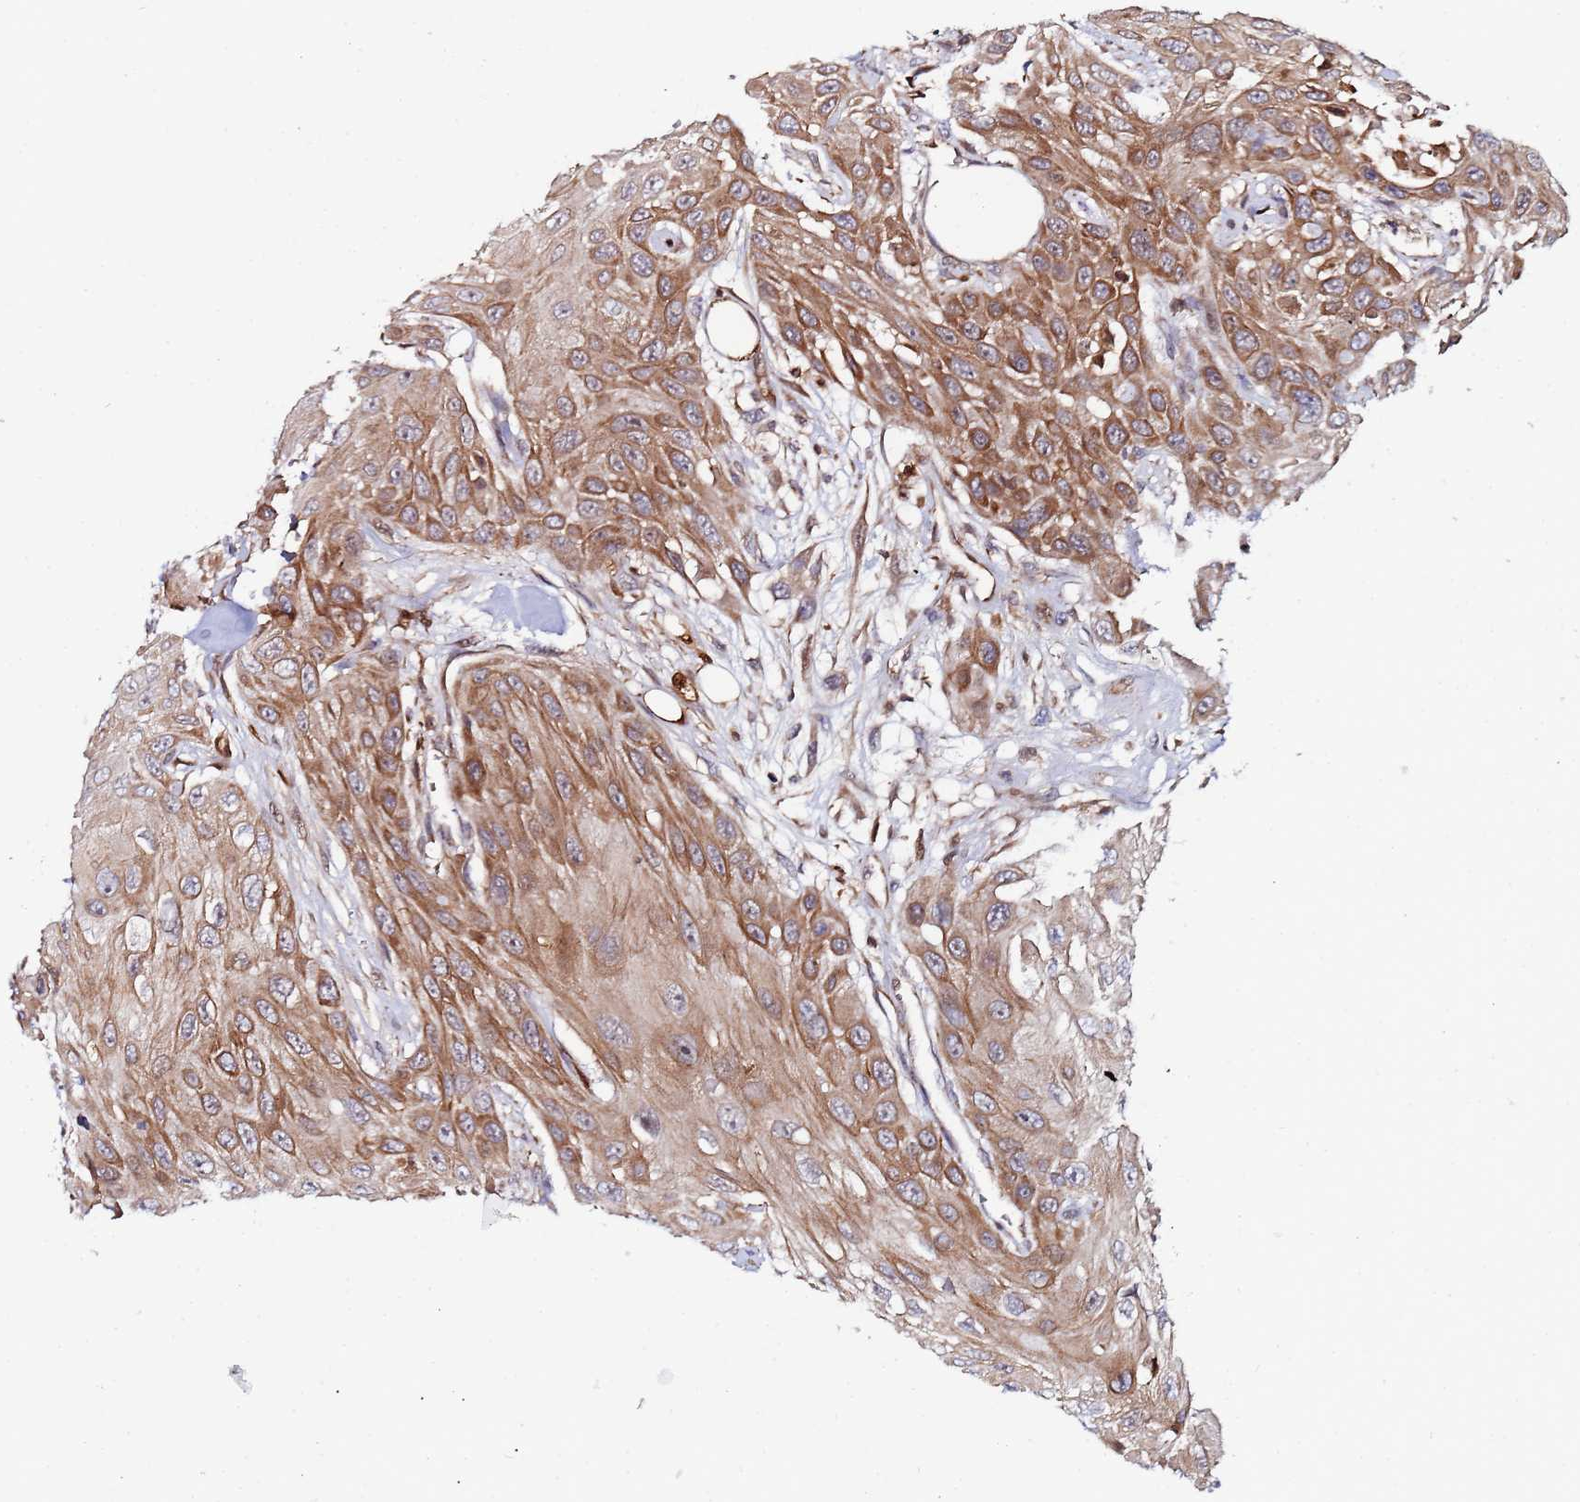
{"staining": {"intensity": "moderate", "quantity": ">75%", "location": "cytoplasmic/membranous"}, "tissue": "head and neck cancer", "cell_type": "Tumor cells", "image_type": "cancer", "snomed": [{"axis": "morphology", "description": "Squamous cell carcinoma, NOS"}, {"axis": "topography", "description": "Head-Neck"}], "caption": "Tumor cells reveal medium levels of moderate cytoplasmic/membranous staining in about >75% of cells in head and neck cancer.", "gene": "CCDC127", "patient": {"sex": "male", "age": 81}}